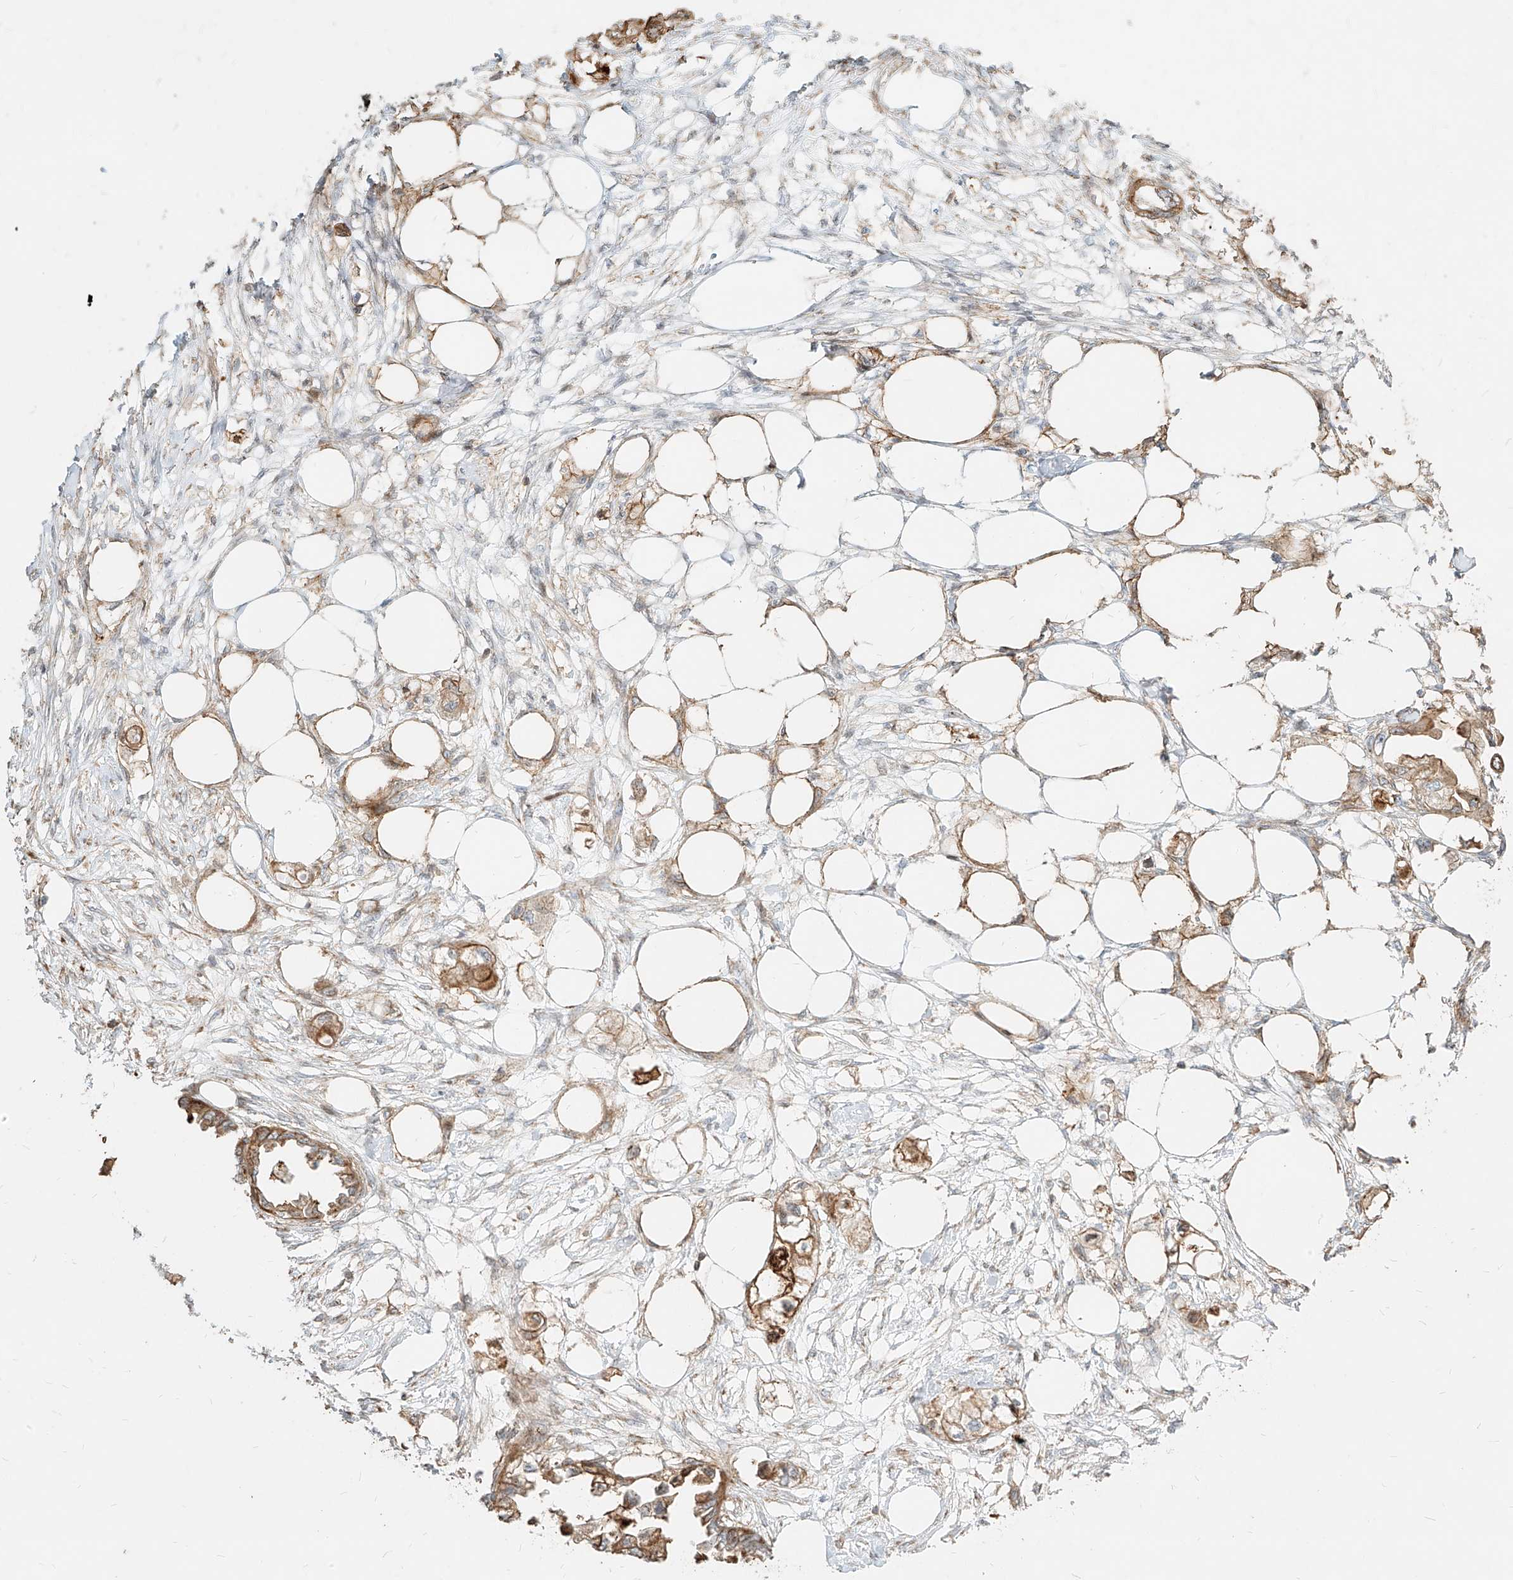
{"staining": {"intensity": "moderate", "quantity": ">75%", "location": "cytoplasmic/membranous"}, "tissue": "endometrial cancer", "cell_type": "Tumor cells", "image_type": "cancer", "snomed": [{"axis": "morphology", "description": "Adenocarcinoma, NOS"}, {"axis": "morphology", "description": "Adenocarcinoma, metastatic, NOS"}, {"axis": "topography", "description": "Adipose tissue"}, {"axis": "topography", "description": "Endometrium"}], "caption": "Endometrial cancer (metastatic adenocarcinoma) tissue exhibits moderate cytoplasmic/membranous expression in about >75% of tumor cells The staining is performed using DAB brown chromogen to label protein expression. The nuclei are counter-stained blue using hematoxylin.", "gene": "MTX2", "patient": {"sex": "female", "age": 67}}